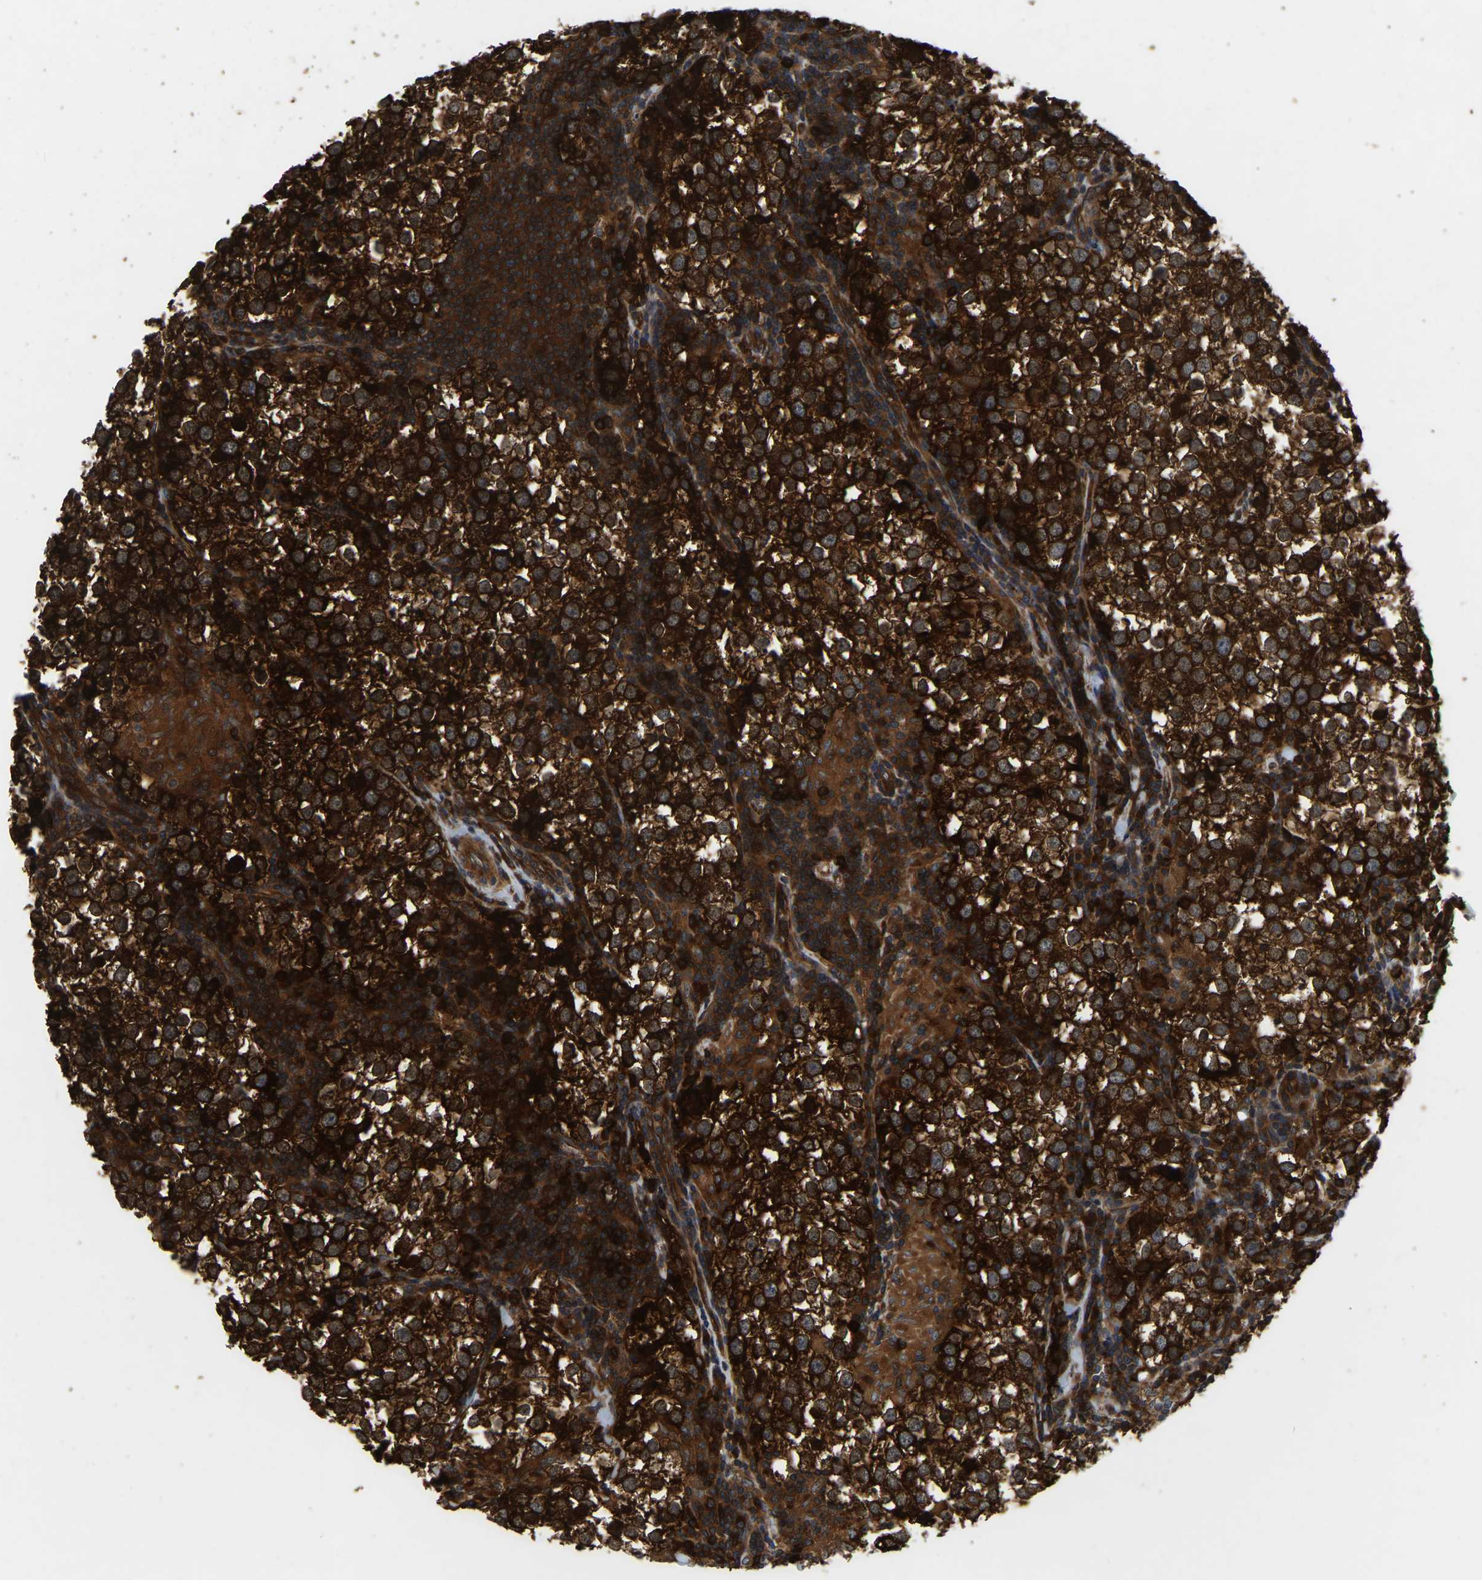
{"staining": {"intensity": "strong", "quantity": ">75%", "location": "cytoplasmic/membranous"}, "tissue": "testis cancer", "cell_type": "Tumor cells", "image_type": "cancer", "snomed": [{"axis": "morphology", "description": "Seminoma, NOS"}, {"axis": "morphology", "description": "Carcinoma, Embryonal, NOS"}, {"axis": "topography", "description": "Testis"}], "caption": "About >75% of tumor cells in human embryonal carcinoma (testis) demonstrate strong cytoplasmic/membranous protein expression as visualized by brown immunohistochemical staining.", "gene": "GARS1", "patient": {"sex": "male", "age": 36}}